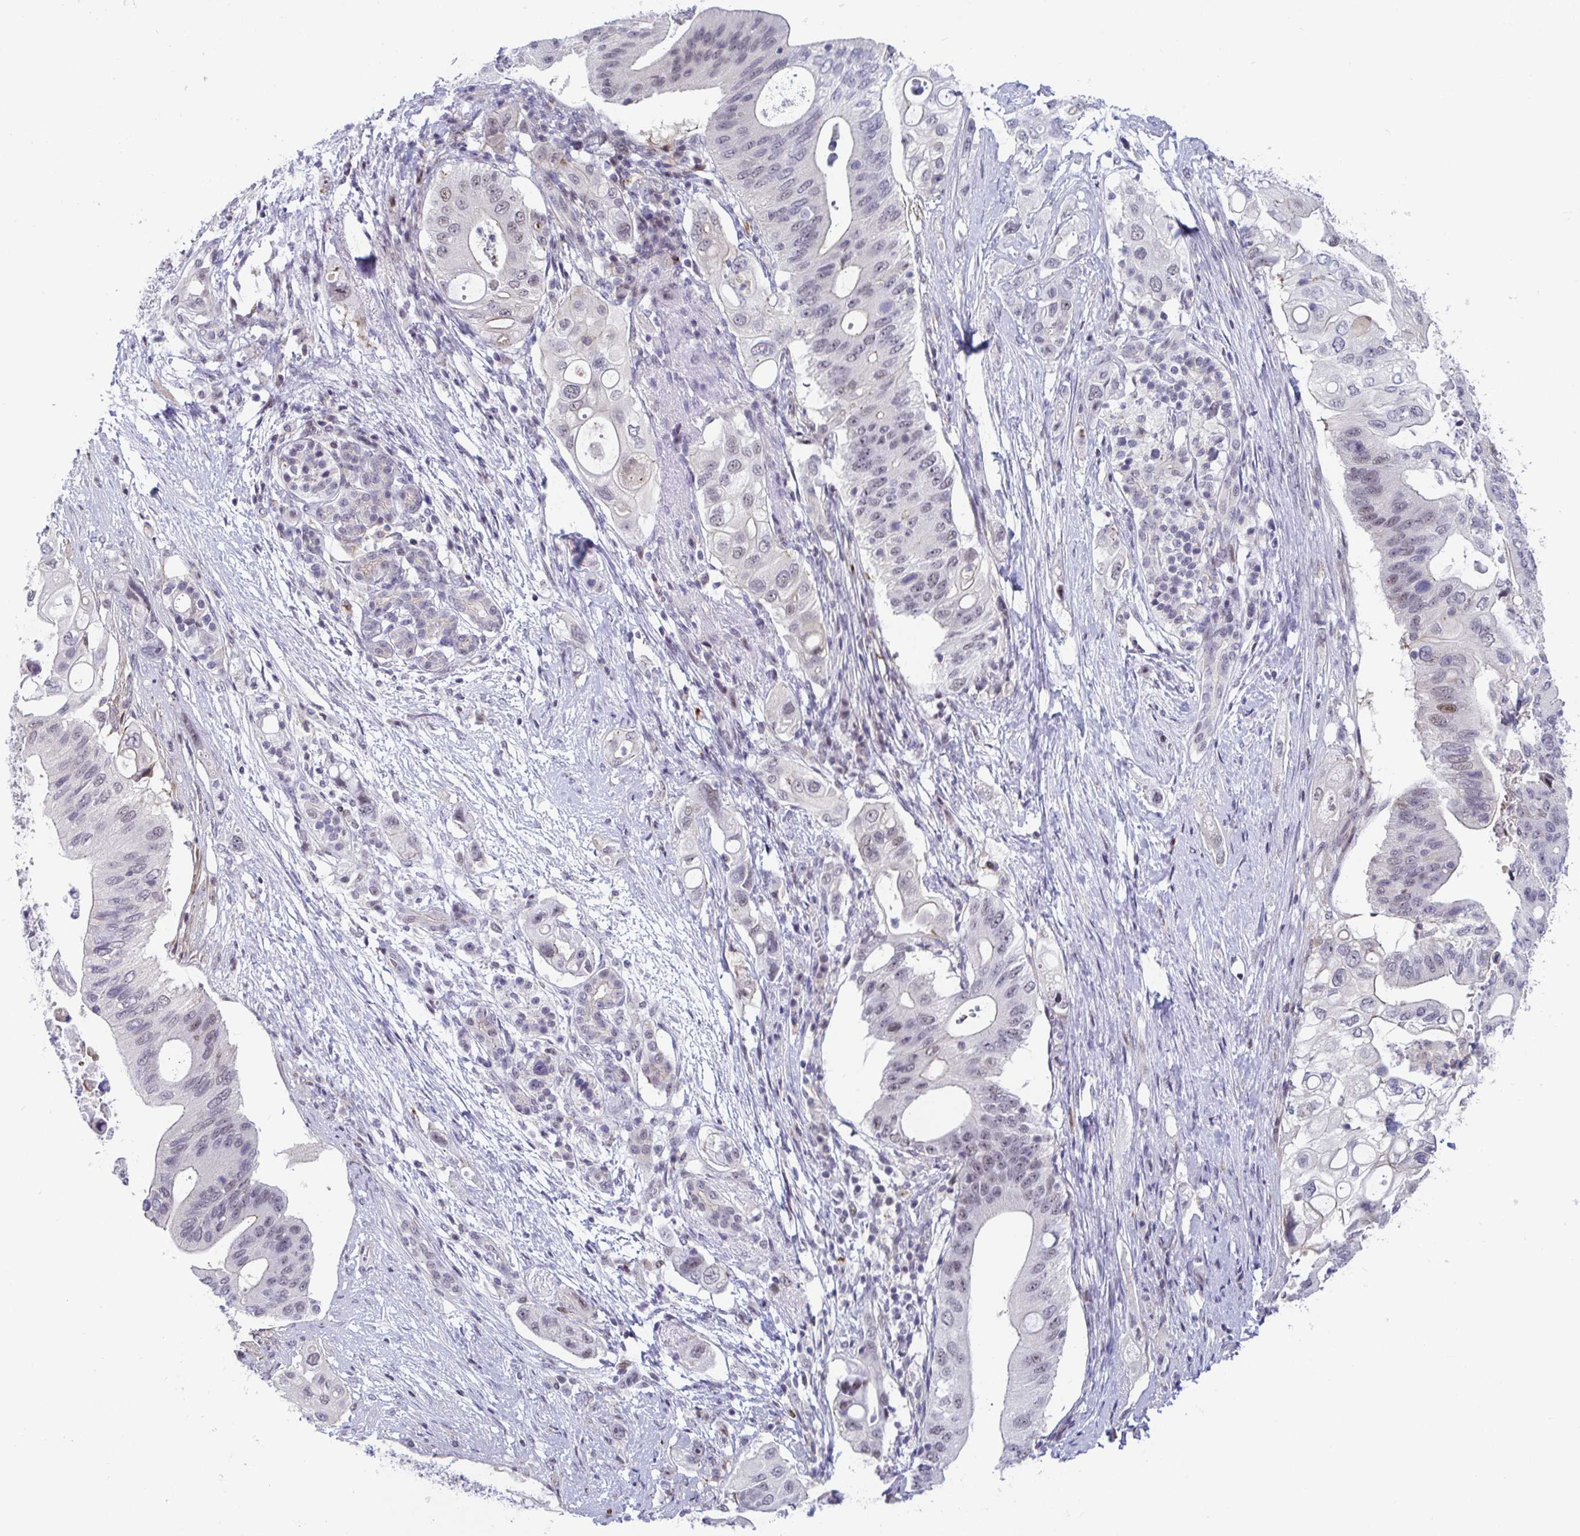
{"staining": {"intensity": "negative", "quantity": "none", "location": "none"}, "tissue": "pancreatic cancer", "cell_type": "Tumor cells", "image_type": "cancer", "snomed": [{"axis": "morphology", "description": "Adenocarcinoma, NOS"}, {"axis": "topography", "description": "Pancreas"}], "caption": "A histopathology image of human pancreatic cancer is negative for staining in tumor cells.", "gene": "WDR72", "patient": {"sex": "female", "age": 72}}